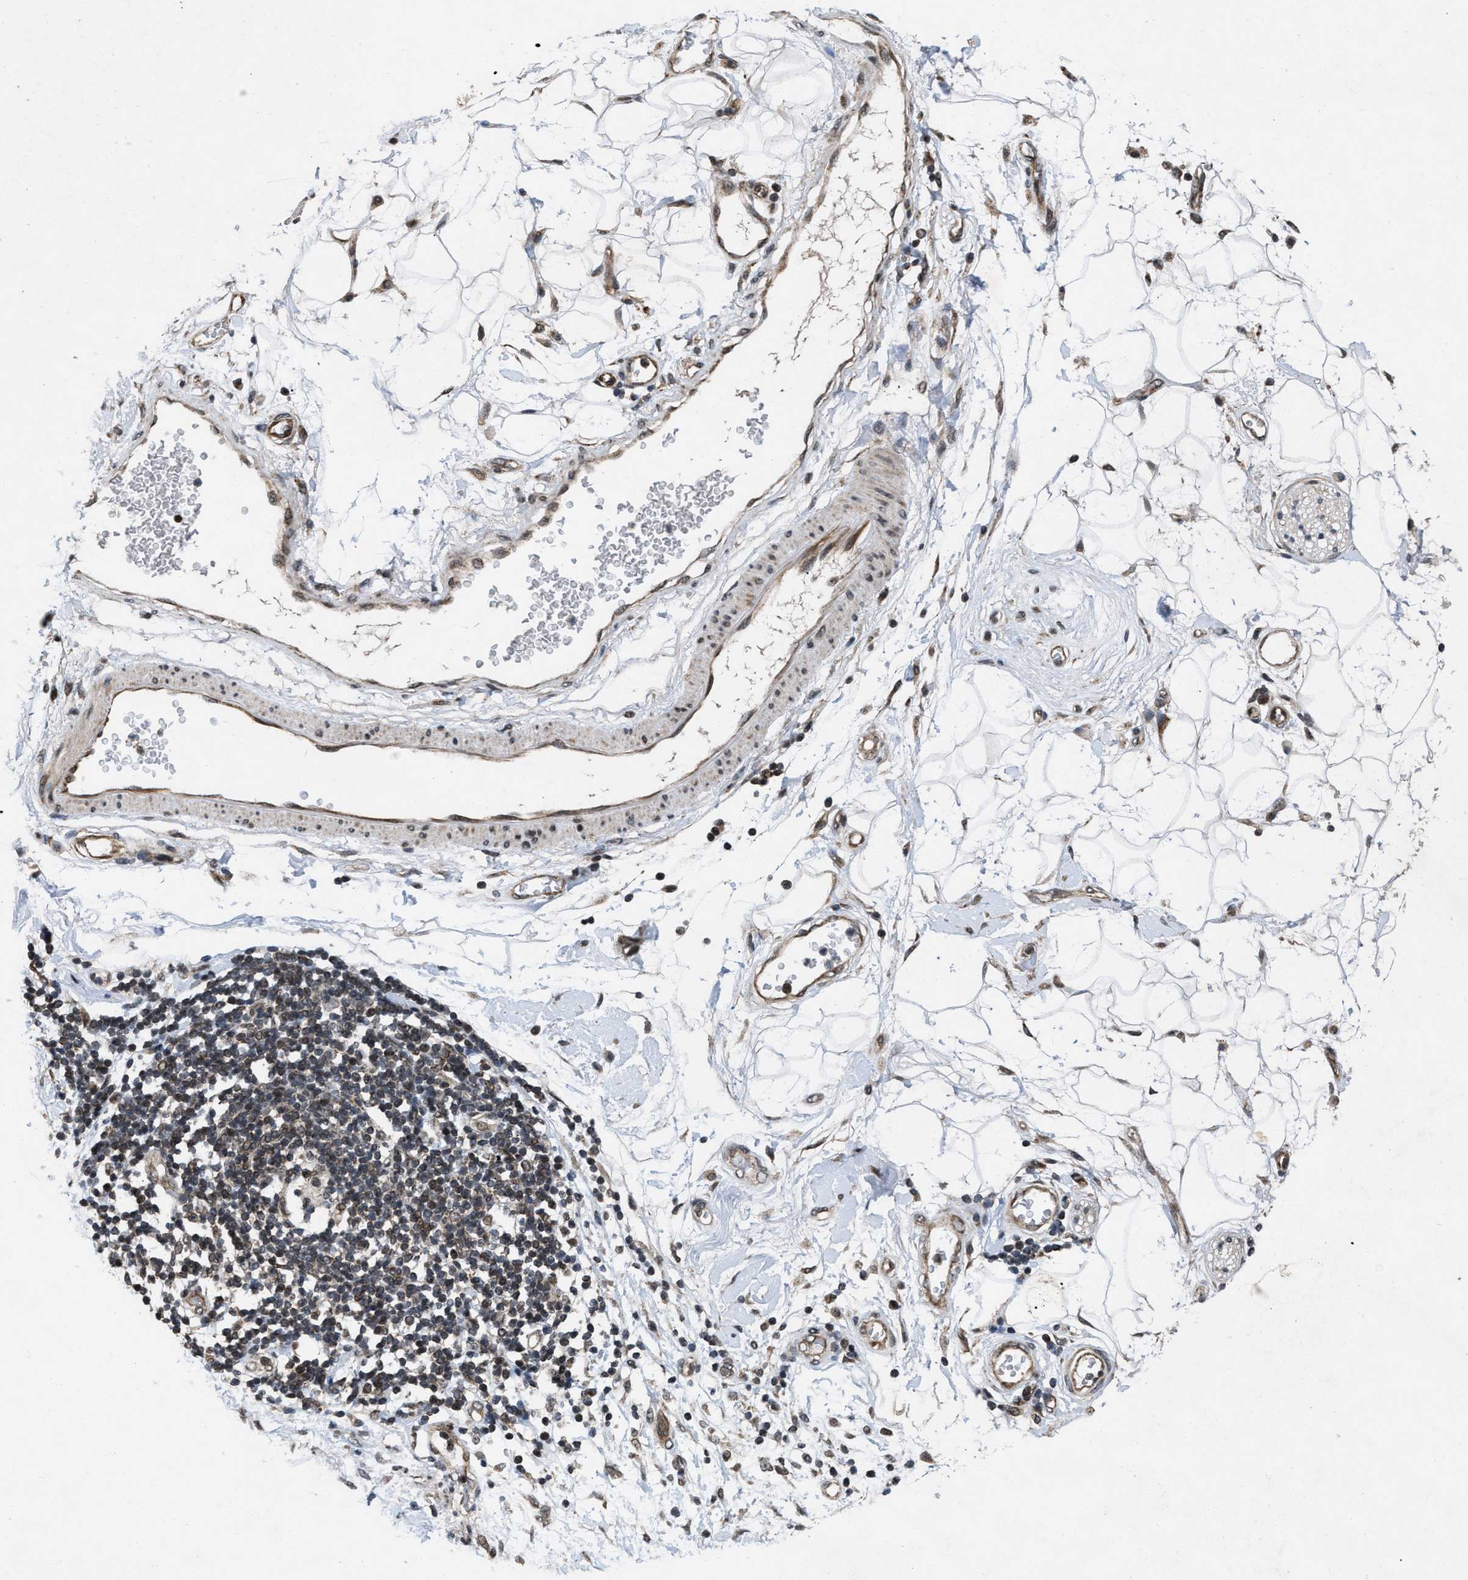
{"staining": {"intensity": "moderate", "quantity": "25%-75%", "location": "cytoplasmic/membranous,nuclear"}, "tissue": "adipose tissue", "cell_type": "Adipocytes", "image_type": "normal", "snomed": [{"axis": "morphology", "description": "Normal tissue, NOS"}, {"axis": "morphology", "description": "Adenocarcinoma, NOS"}, {"axis": "topography", "description": "Duodenum"}, {"axis": "topography", "description": "Peripheral nerve tissue"}], "caption": "Benign adipose tissue reveals moderate cytoplasmic/membranous,nuclear staining in about 25%-75% of adipocytes The staining is performed using DAB (3,3'-diaminobenzidine) brown chromogen to label protein expression. The nuclei are counter-stained blue using hematoxylin..", "gene": "ZNHIT1", "patient": {"sex": "female", "age": 60}}